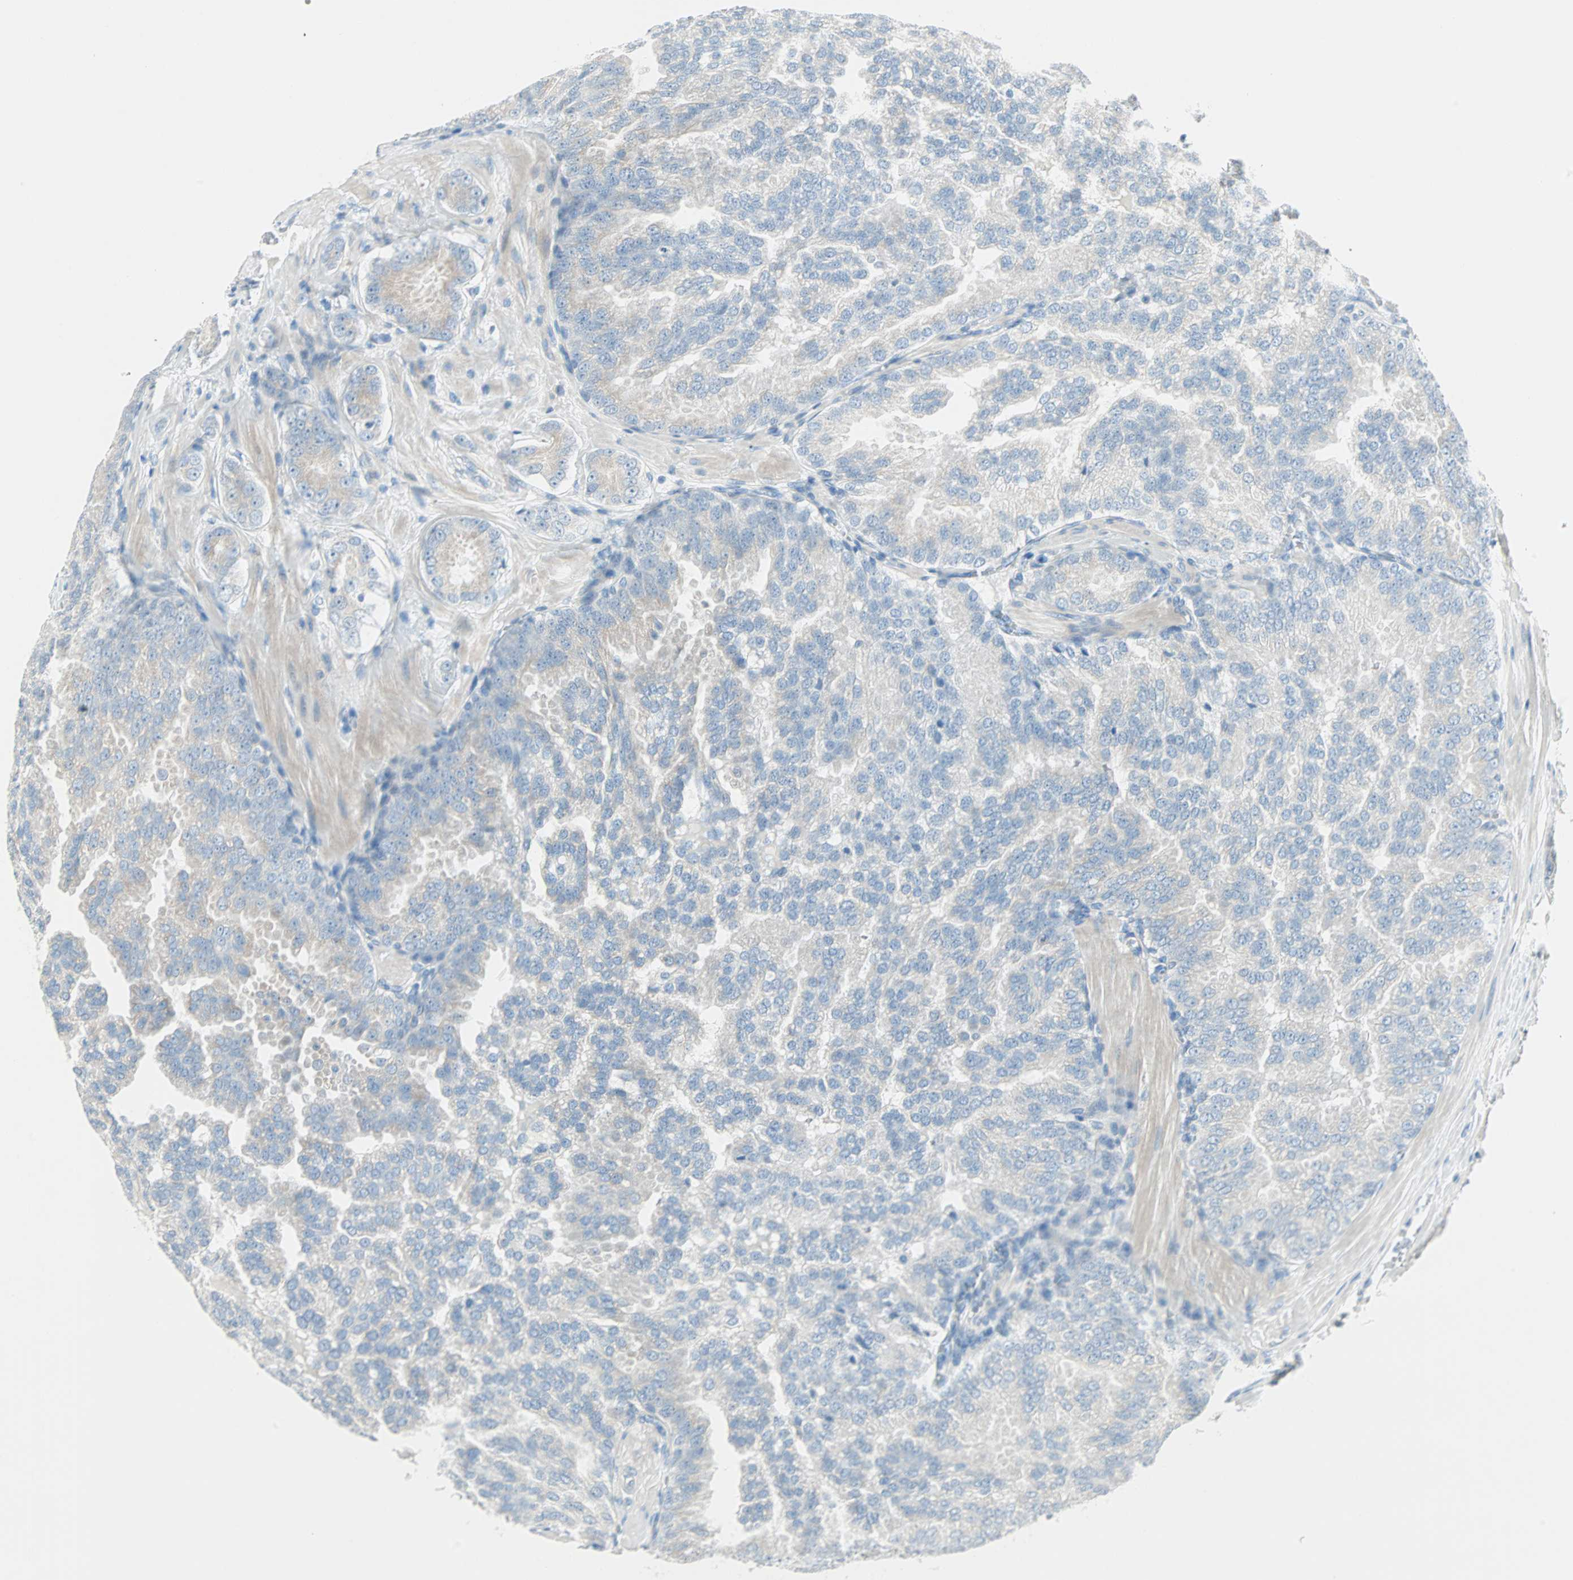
{"staining": {"intensity": "weak", "quantity": "25%-75%", "location": "cytoplasmic/membranous"}, "tissue": "prostate cancer", "cell_type": "Tumor cells", "image_type": "cancer", "snomed": [{"axis": "morphology", "description": "Adenocarcinoma, High grade"}, {"axis": "topography", "description": "Prostate"}], "caption": "Human prostate adenocarcinoma (high-grade) stained for a protein (brown) displays weak cytoplasmic/membranous positive positivity in about 25%-75% of tumor cells.", "gene": "SULT1C2", "patient": {"sex": "male", "age": 64}}